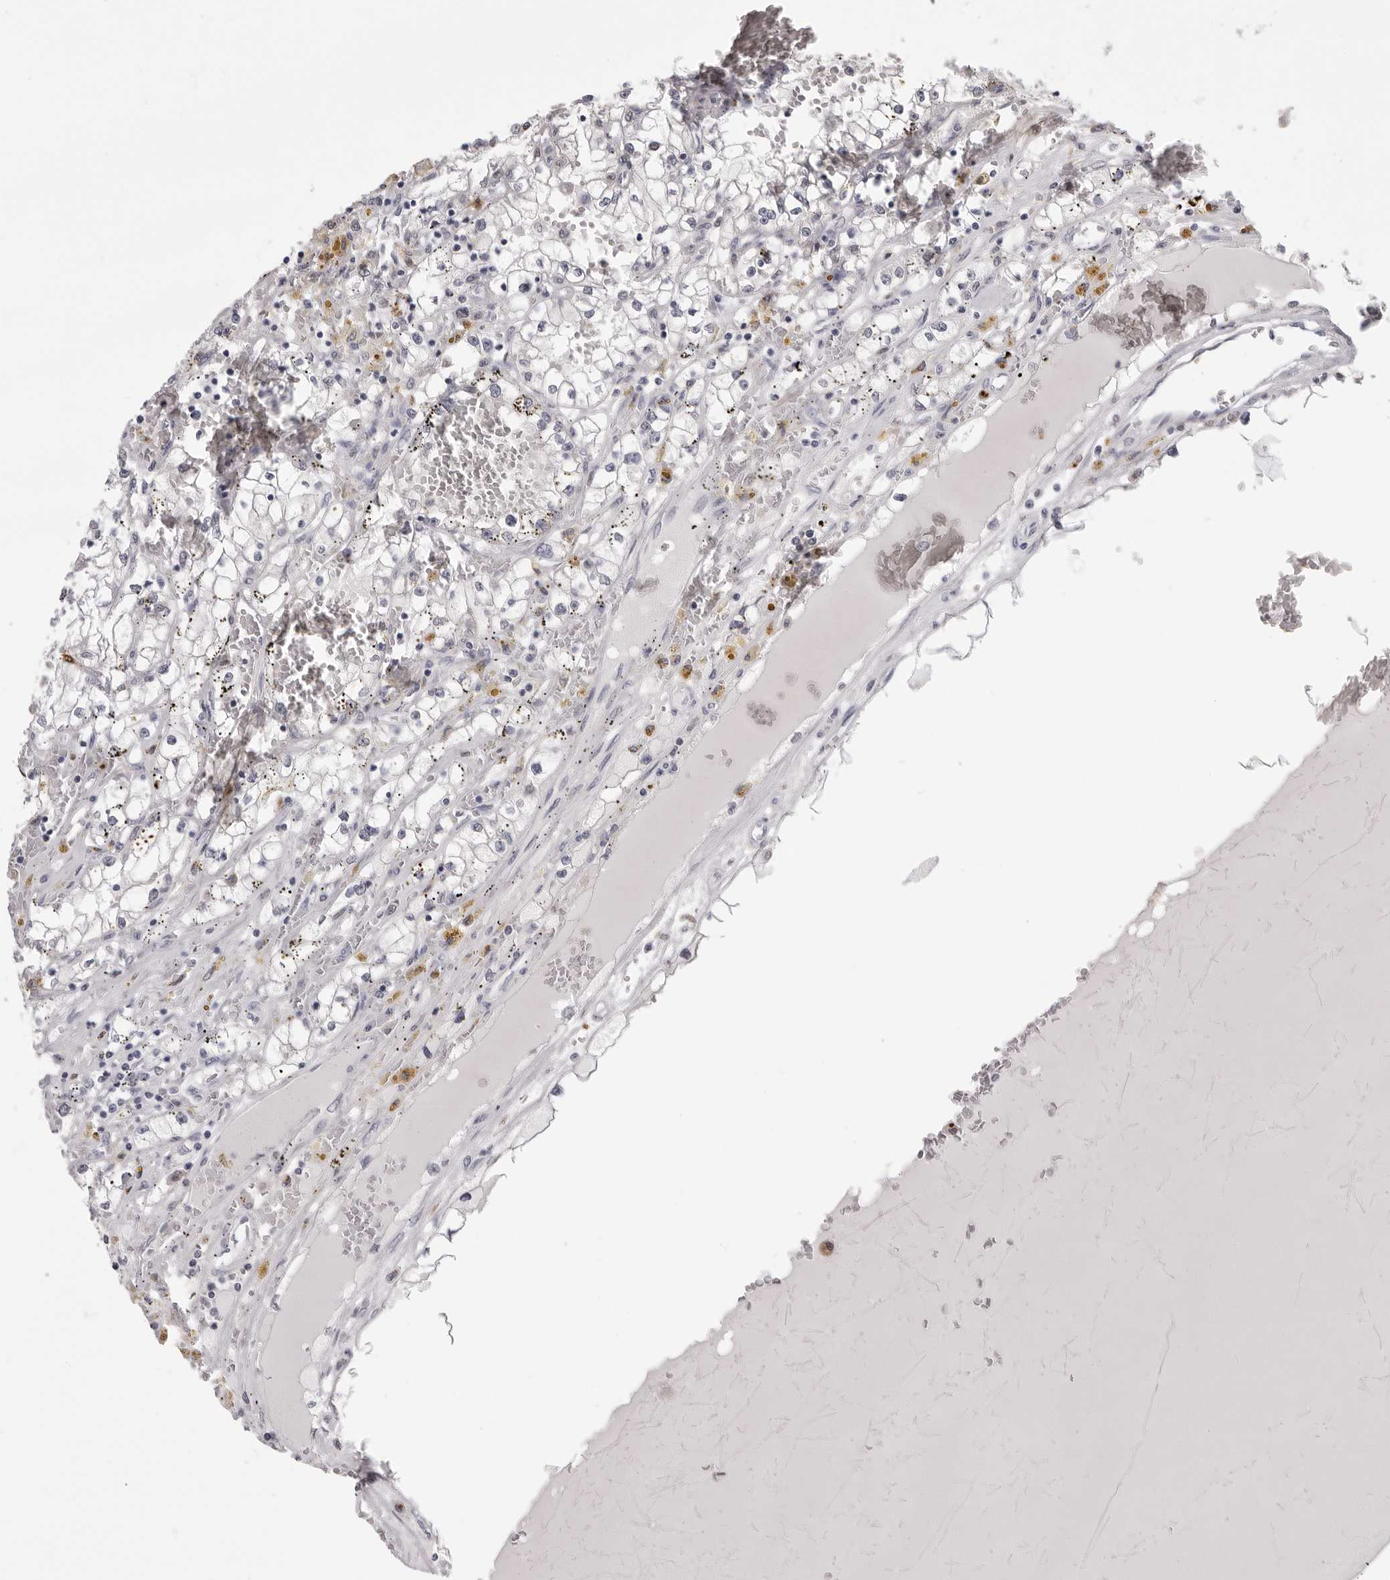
{"staining": {"intensity": "negative", "quantity": "none", "location": "none"}, "tissue": "renal cancer", "cell_type": "Tumor cells", "image_type": "cancer", "snomed": [{"axis": "morphology", "description": "Adenocarcinoma, NOS"}, {"axis": "topography", "description": "Kidney"}], "caption": "A high-resolution image shows immunohistochemistry (IHC) staining of renal cancer (adenocarcinoma), which demonstrates no significant positivity in tumor cells. (IHC, brightfield microscopy, high magnification).", "gene": "IL31", "patient": {"sex": "male", "age": 56}}